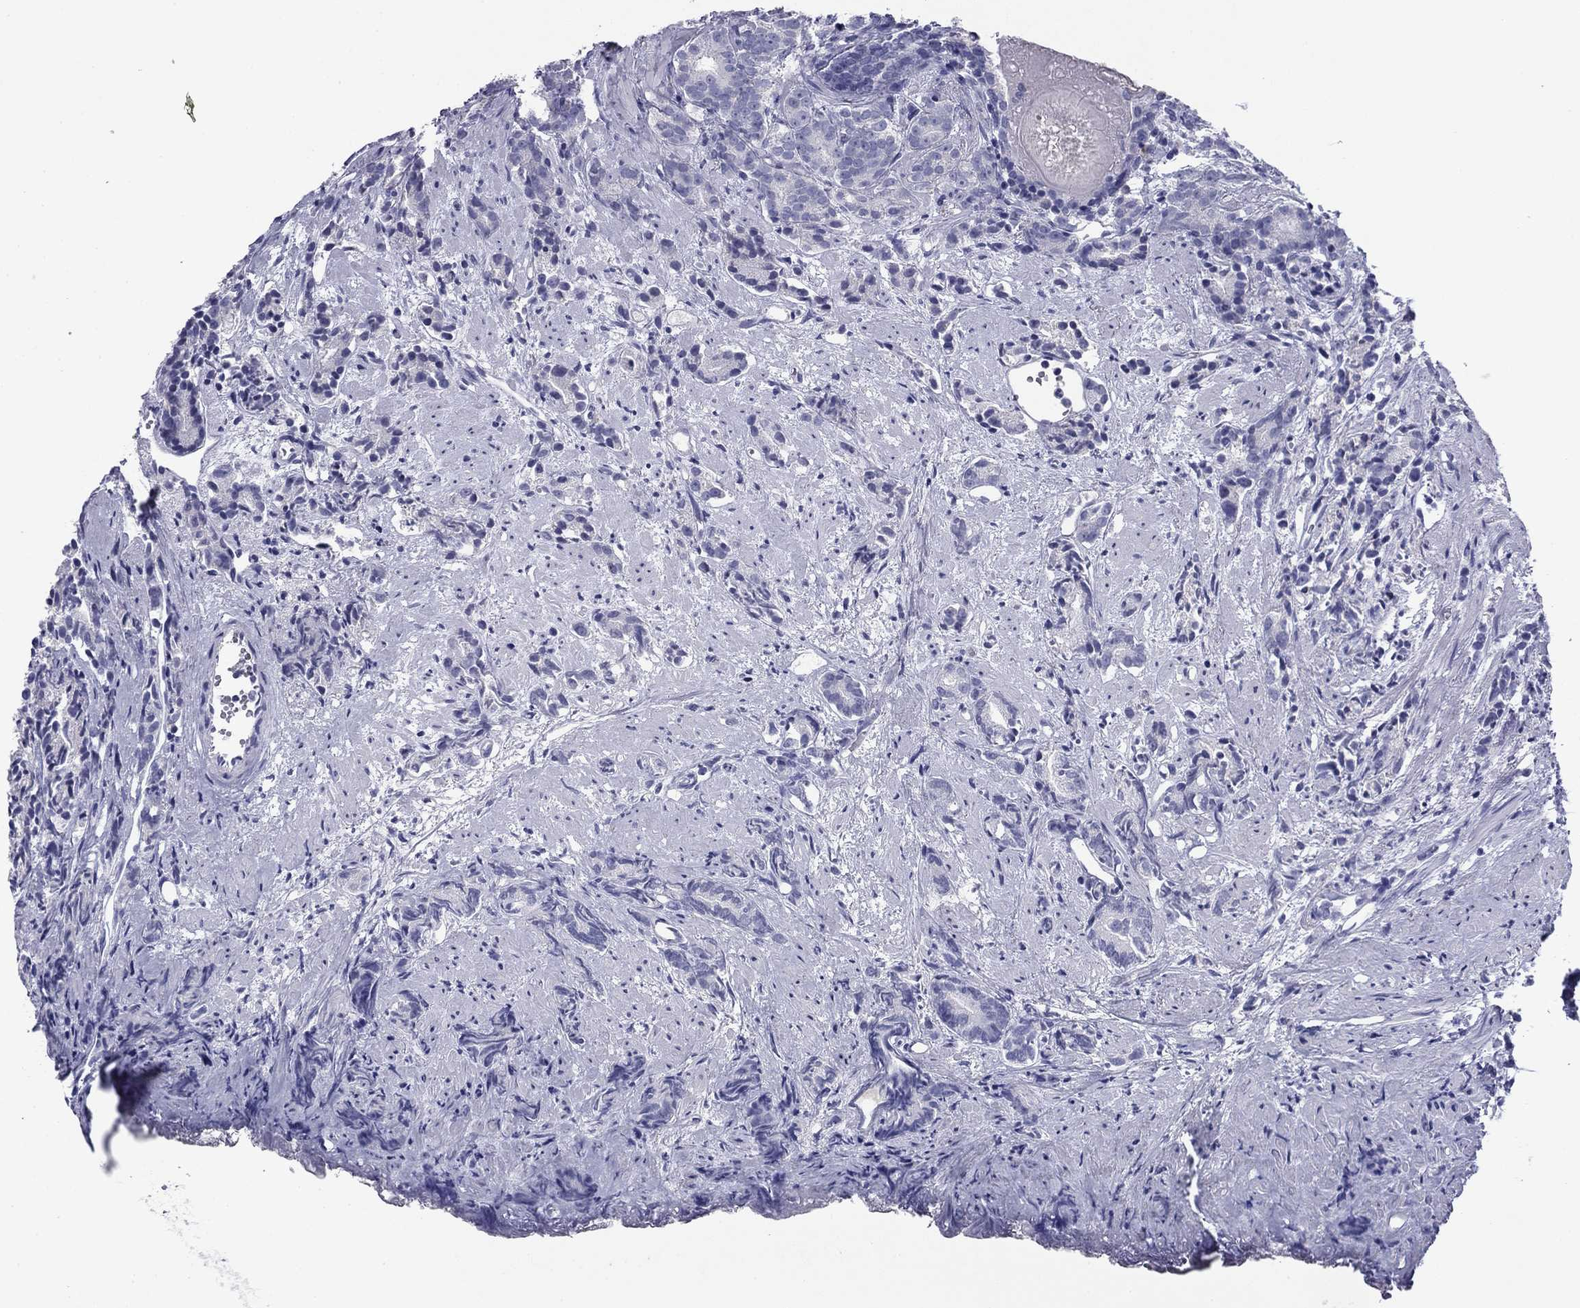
{"staining": {"intensity": "negative", "quantity": "none", "location": "none"}, "tissue": "prostate cancer", "cell_type": "Tumor cells", "image_type": "cancer", "snomed": [{"axis": "morphology", "description": "Adenocarcinoma, High grade"}, {"axis": "topography", "description": "Prostate"}], "caption": "This is an immunohistochemistry histopathology image of human prostate cancer. There is no staining in tumor cells.", "gene": "ABCC2", "patient": {"sex": "male", "age": 90}}